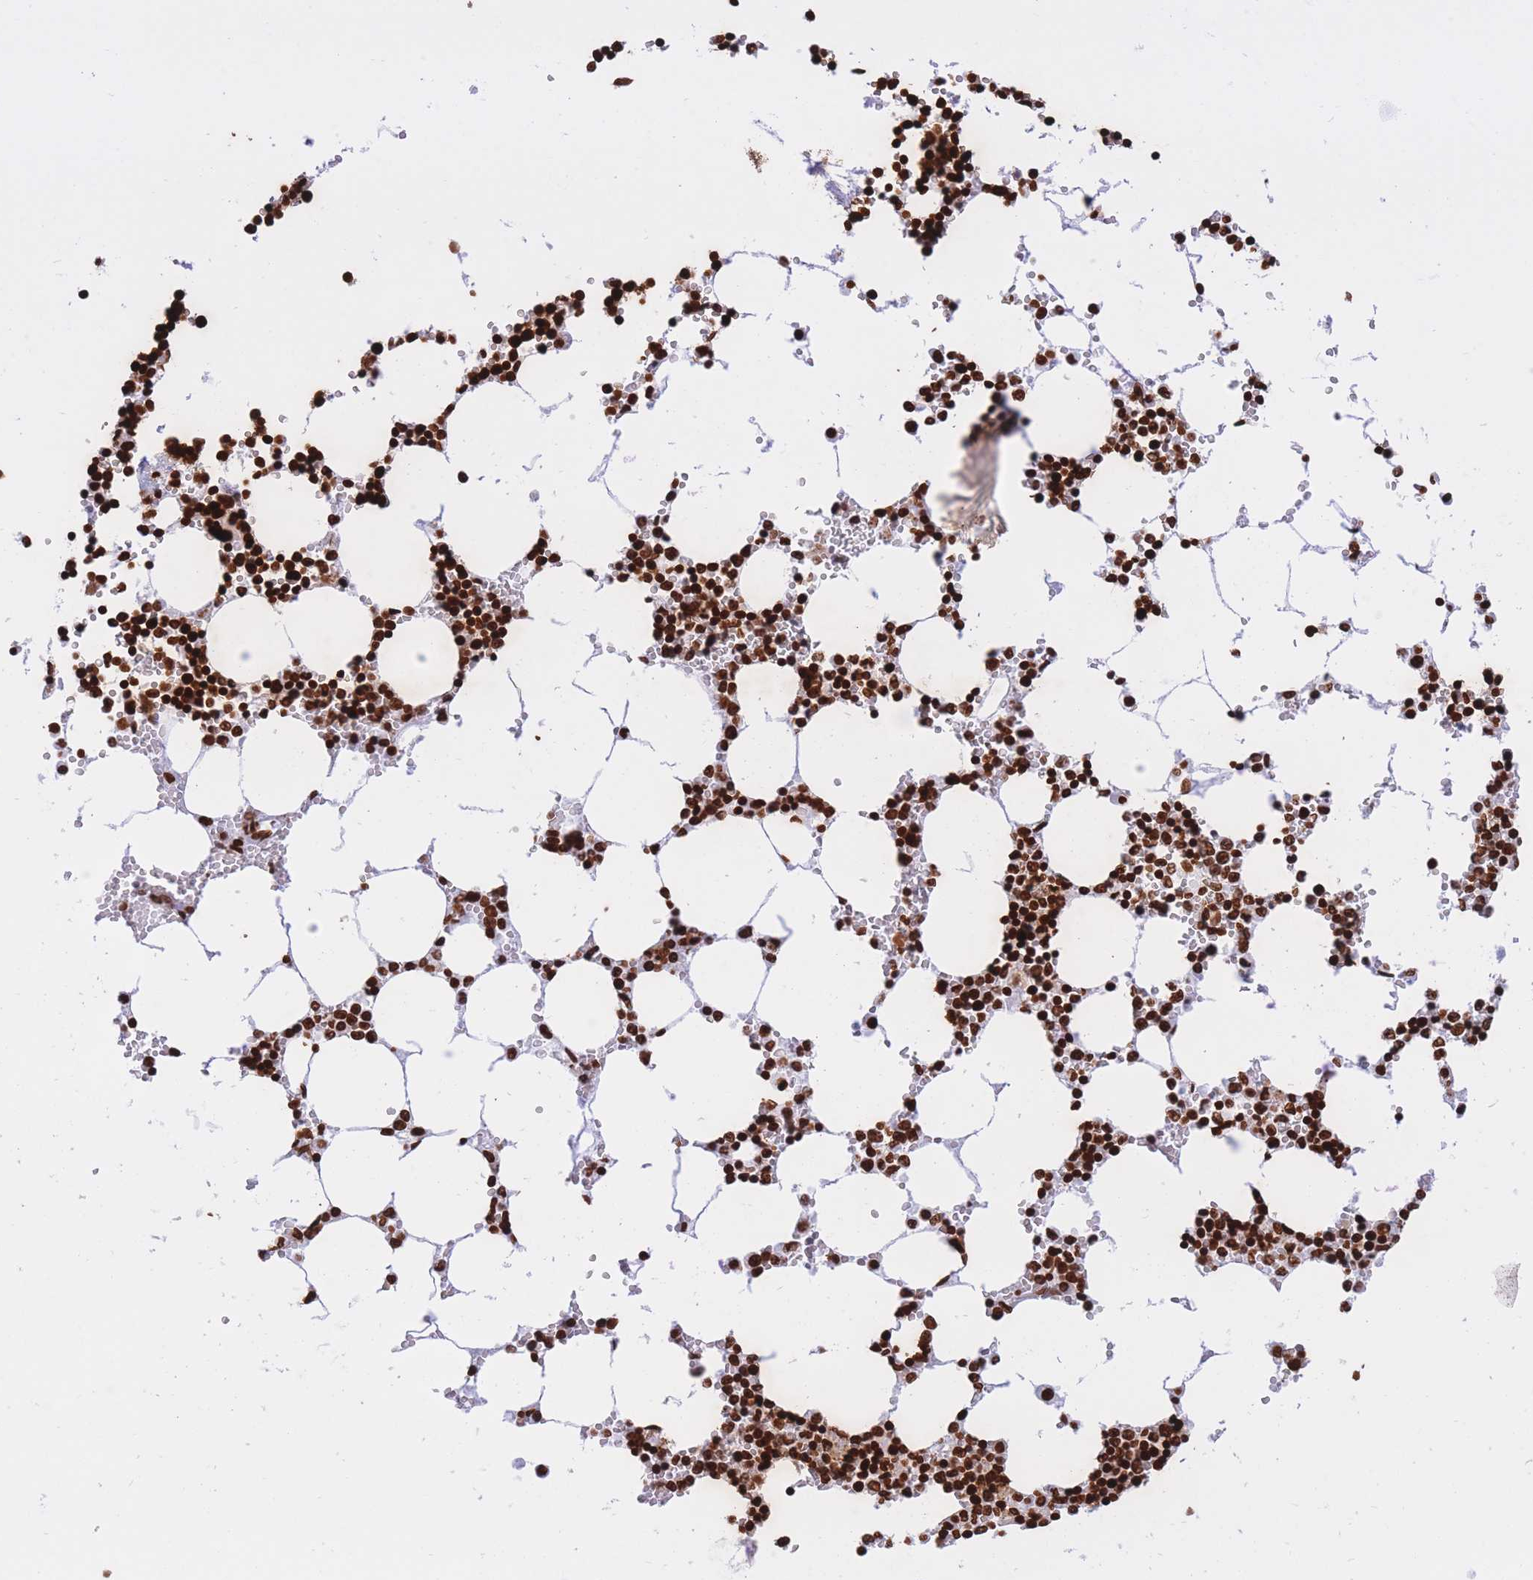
{"staining": {"intensity": "strong", "quantity": ">75%", "location": "nuclear"}, "tissue": "bone marrow", "cell_type": "Hematopoietic cells", "image_type": "normal", "snomed": [{"axis": "morphology", "description": "Normal tissue, NOS"}, {"axis": "topography", "description": "Bone marrow"}], "caption": "This image shows unremarkable bone marrow stained with IHC to label a protein in brown. The nuclear of hematopoietic cells show strong positivity for the protein. Nuclei are counter-stained blue.", "gene": "H2BC10", "patient": {"sex": "female", "age": 64}}